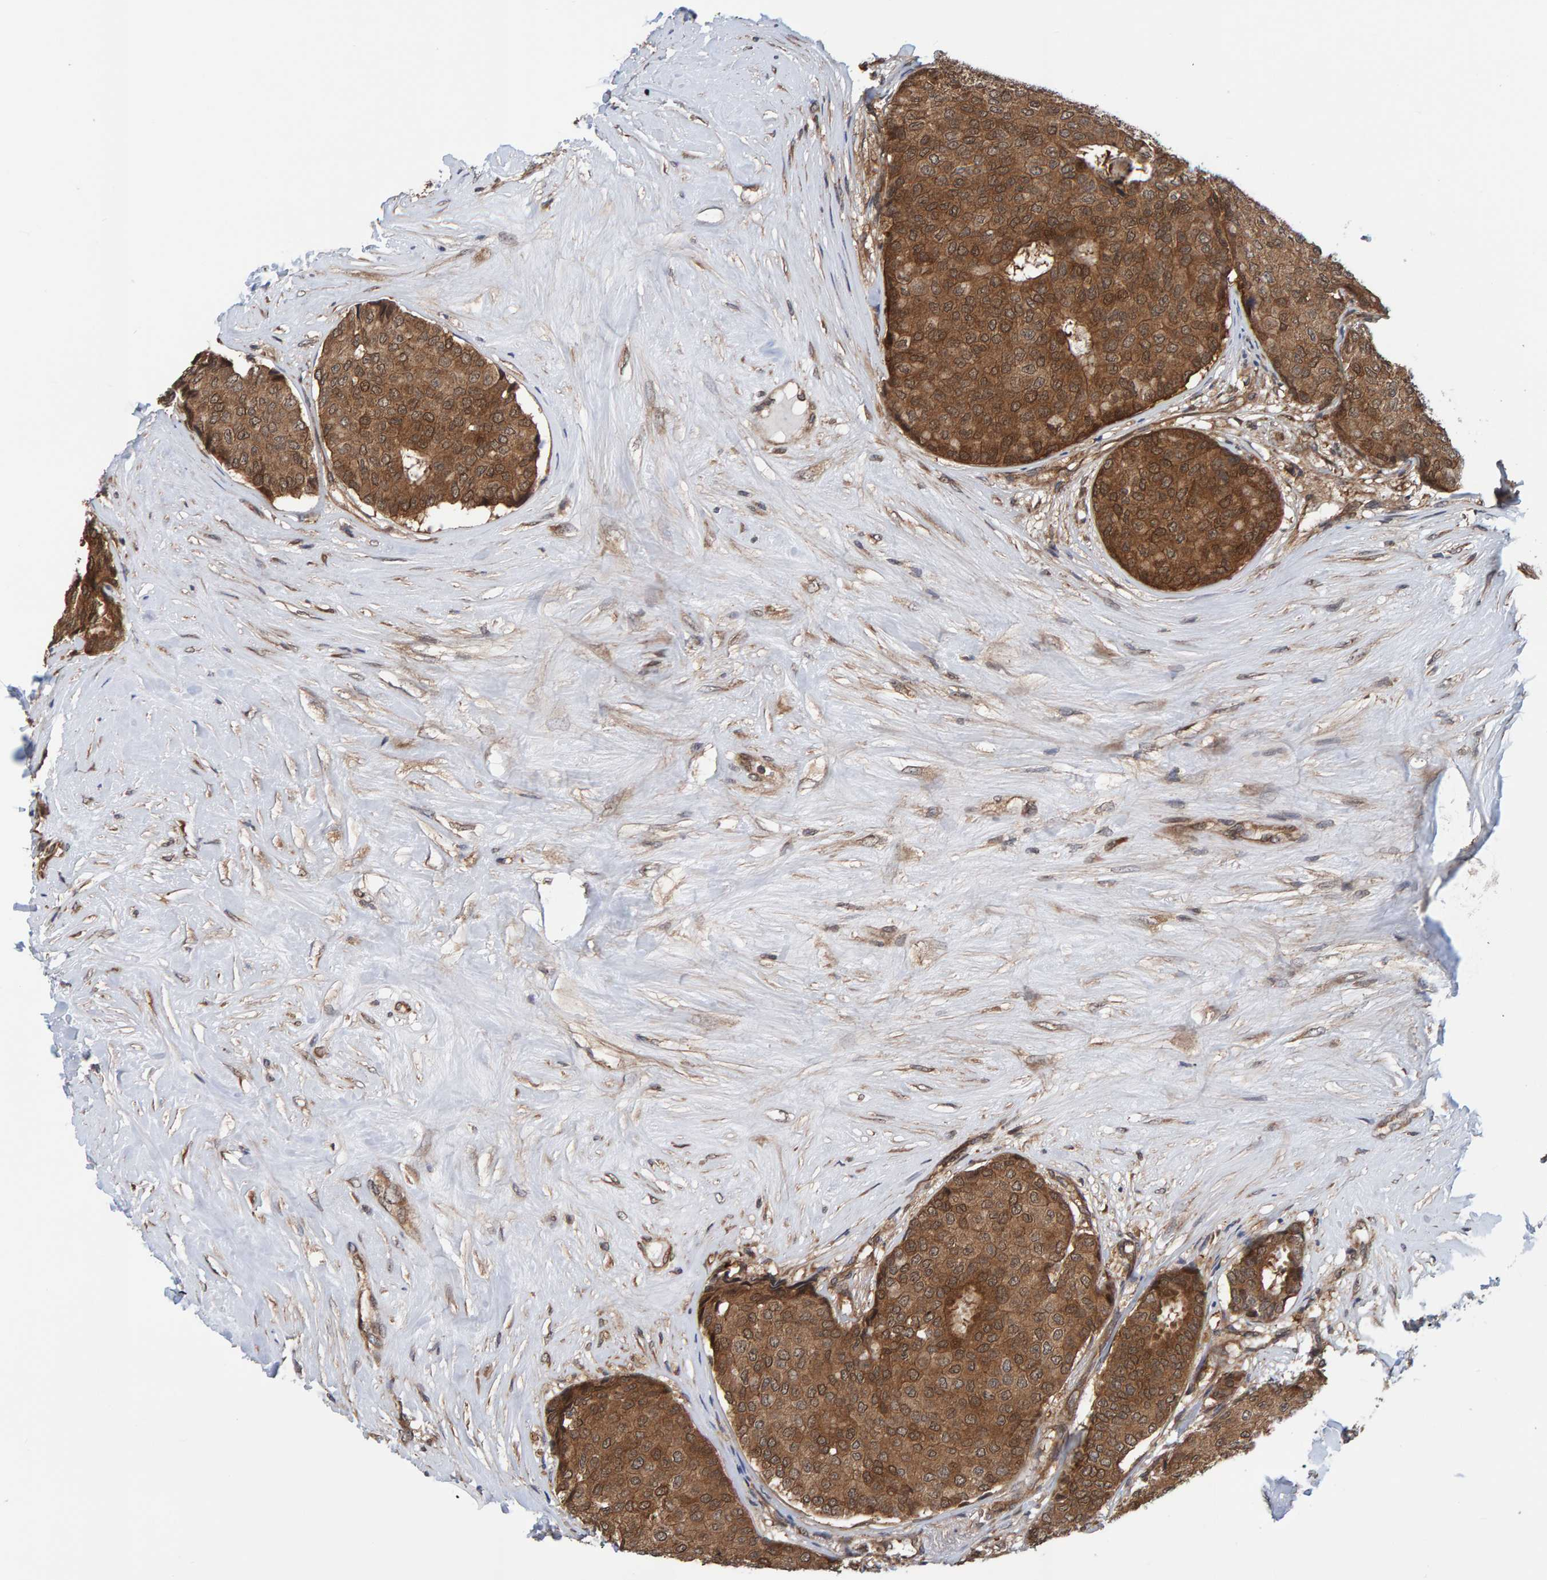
{"staining": {"intensity": "strong", "quantity": ">75%", "location": "cytoplasmic/membranous"}, "tissue": "breast cancer", "cell_type": "Tumor cells", "image_type": "cancer", "snomed": [{"axis": "morphology", "description": "Duct carcinoma"}, {"axis": "topography", "description": "Breast"}], "caption": "Breast cancer (intraductal carcinoma) was stained to show a protein in brown. There is high levels of strong cytoplasmic/membranous expression in about >75% of tumor cells. (DAB IHC, brown staining for protein, blue staining for nuclei).", "gene": "SCRN2", "patient": {"sex": "female", "age": 75}}